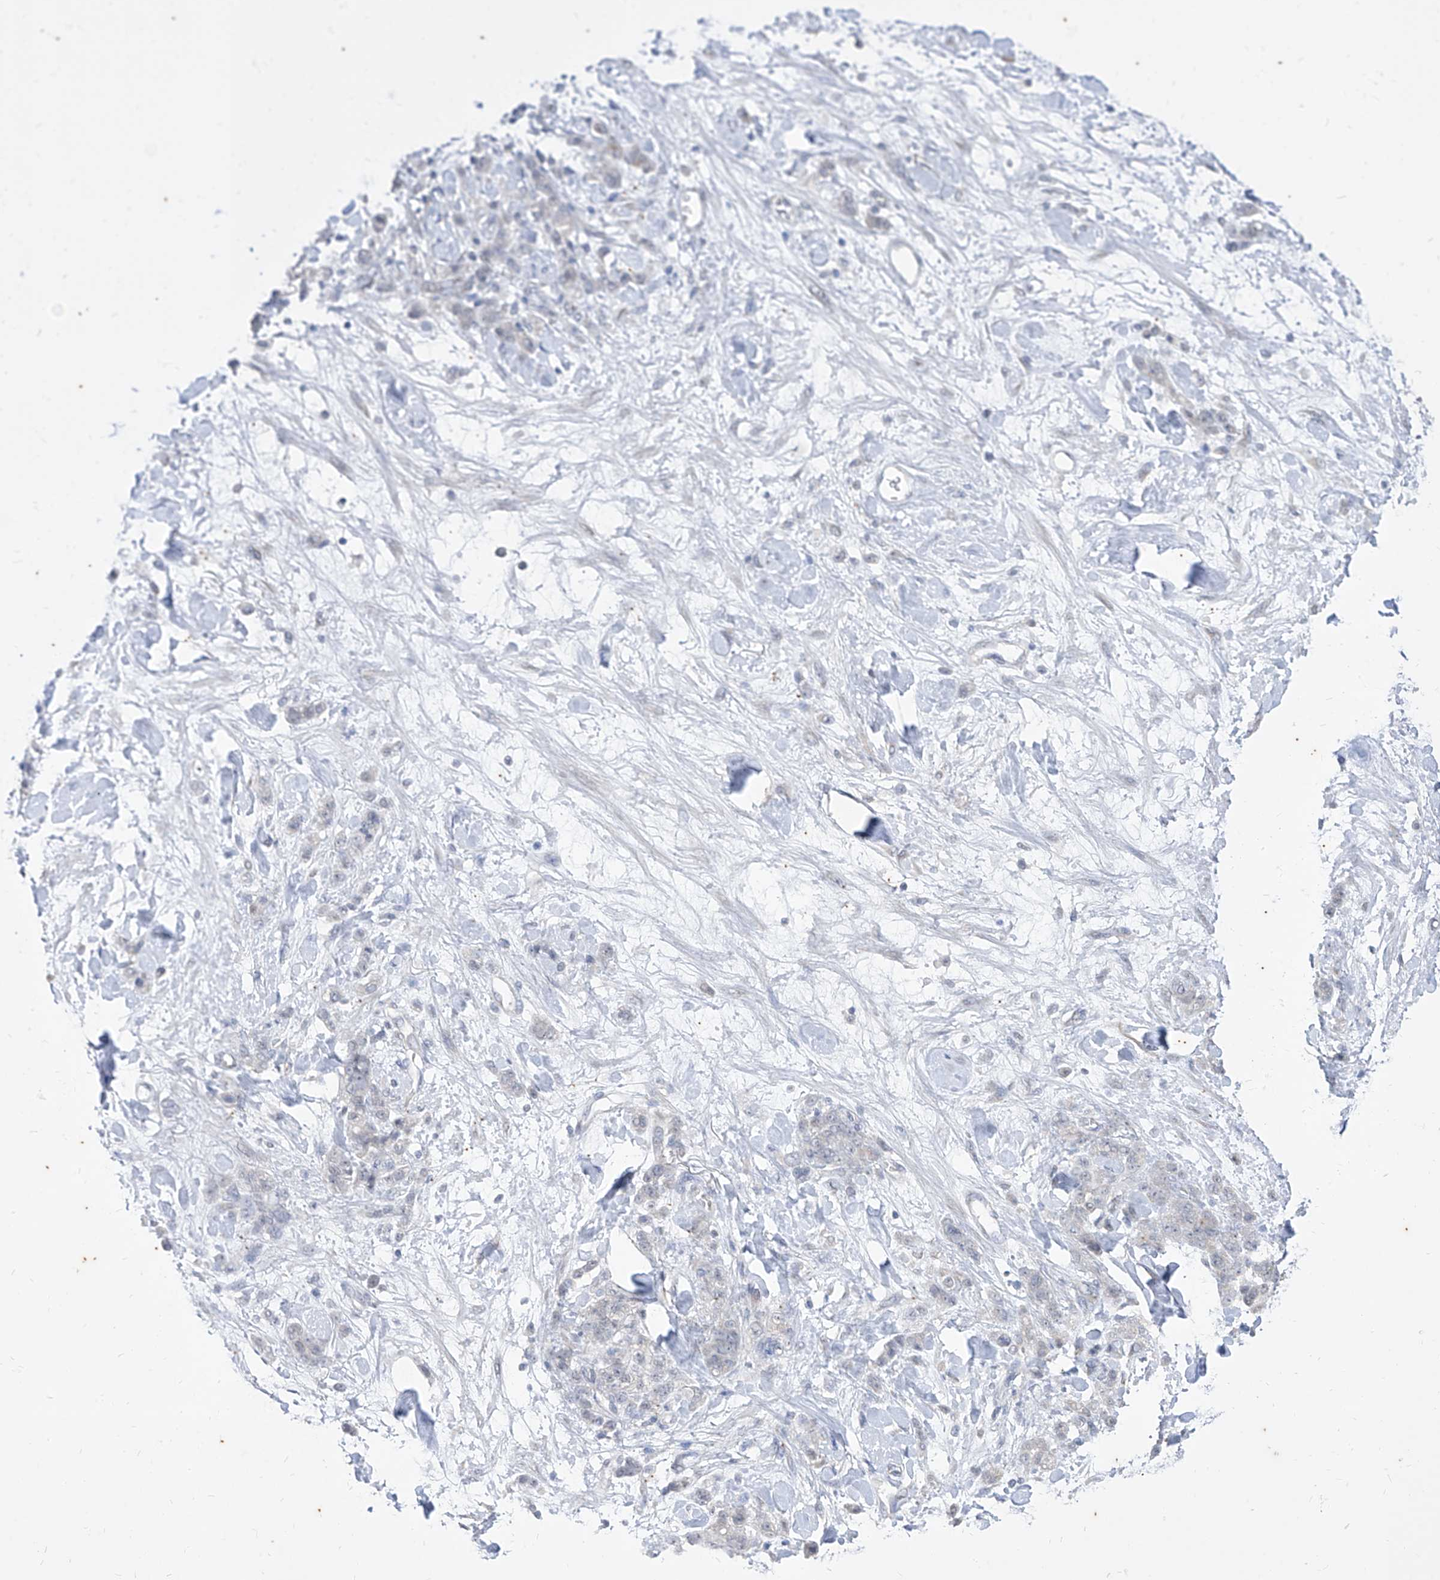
{"staining": {"intensity": "negative", "quantity": "none", "location": "none"}, "tissue": "stomach cancer", "cell_type": "Tumor cells", "image_type": "cancer", "snomed": [{"axis": "morphology", "description": "Normal tissue, NOS"}, {"axis": "morphology", "description": "Adenocarcinoma, NOS"}, {"axis": "topography", "description": "Stomach"}], "caption": "This is a histopathology image of immunohistochemistry staining of adenocarcinoma (stomach), which shows no positivity in tumor cells.", "gene": "PHF20L1", "patient": {"sex": "male", "age": 82}}